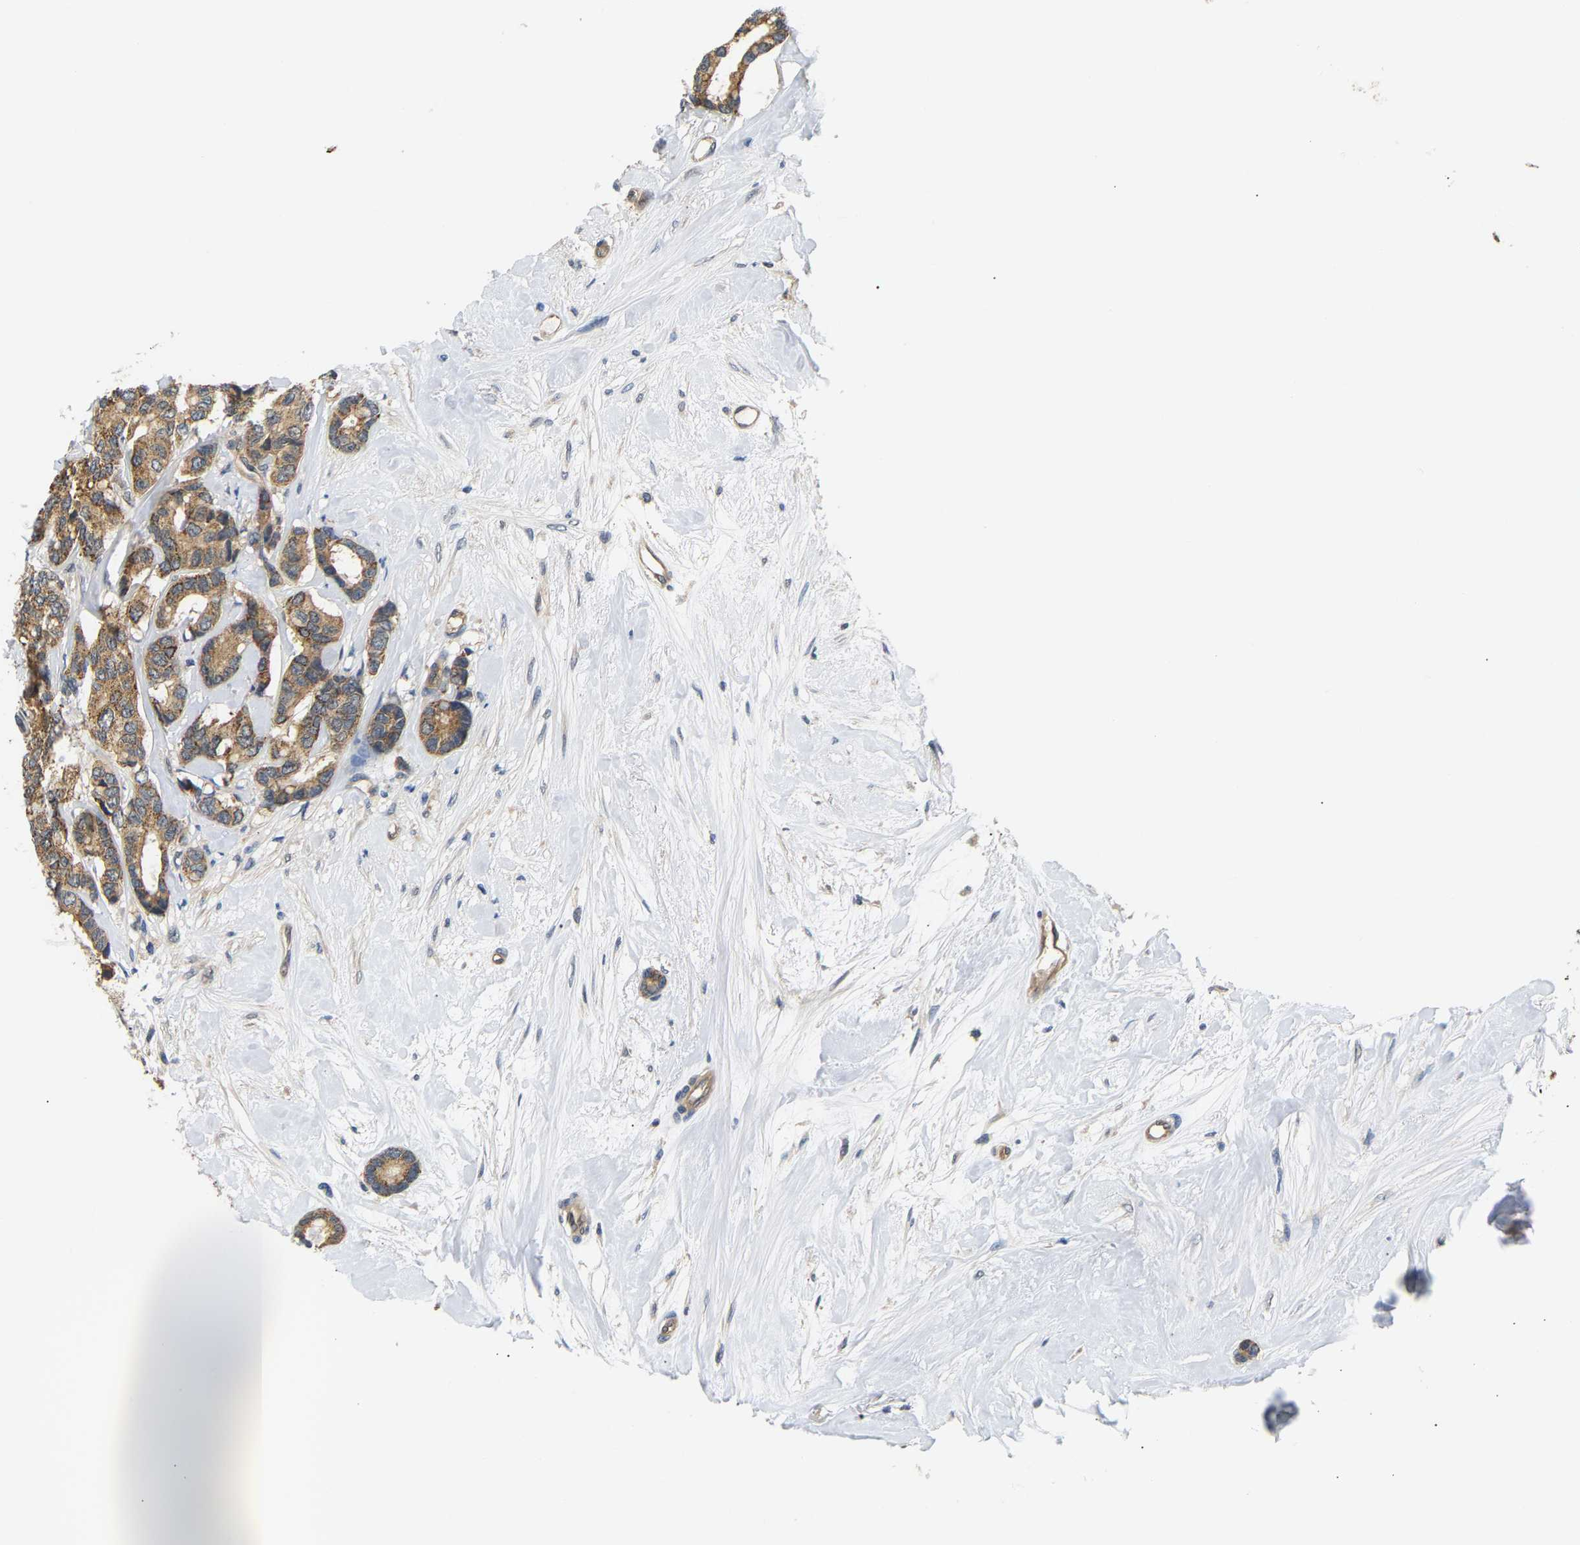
{"staining": {"intensity": "moderate", "quantity": ">75%", "location": "cytoplasmic/membranous"}, "tissue": "breast cancer", "cell_type": "Tumor cells", "image_type": "cancer", "snomed": [{"axis": "morphology", "description": "Duct carcinoma"}, {"axis": "topography", "description": "Breast"}], "caption": "Brown immunohistochemical staining in breast cancer (infiltrating ductal carcinoma) demonstrates moderate cytoplasmic/membranous expression in about >75% of tumor cells.", "gene": "ARHGEF12", "patient": {"sex": "female", "age": 87}}